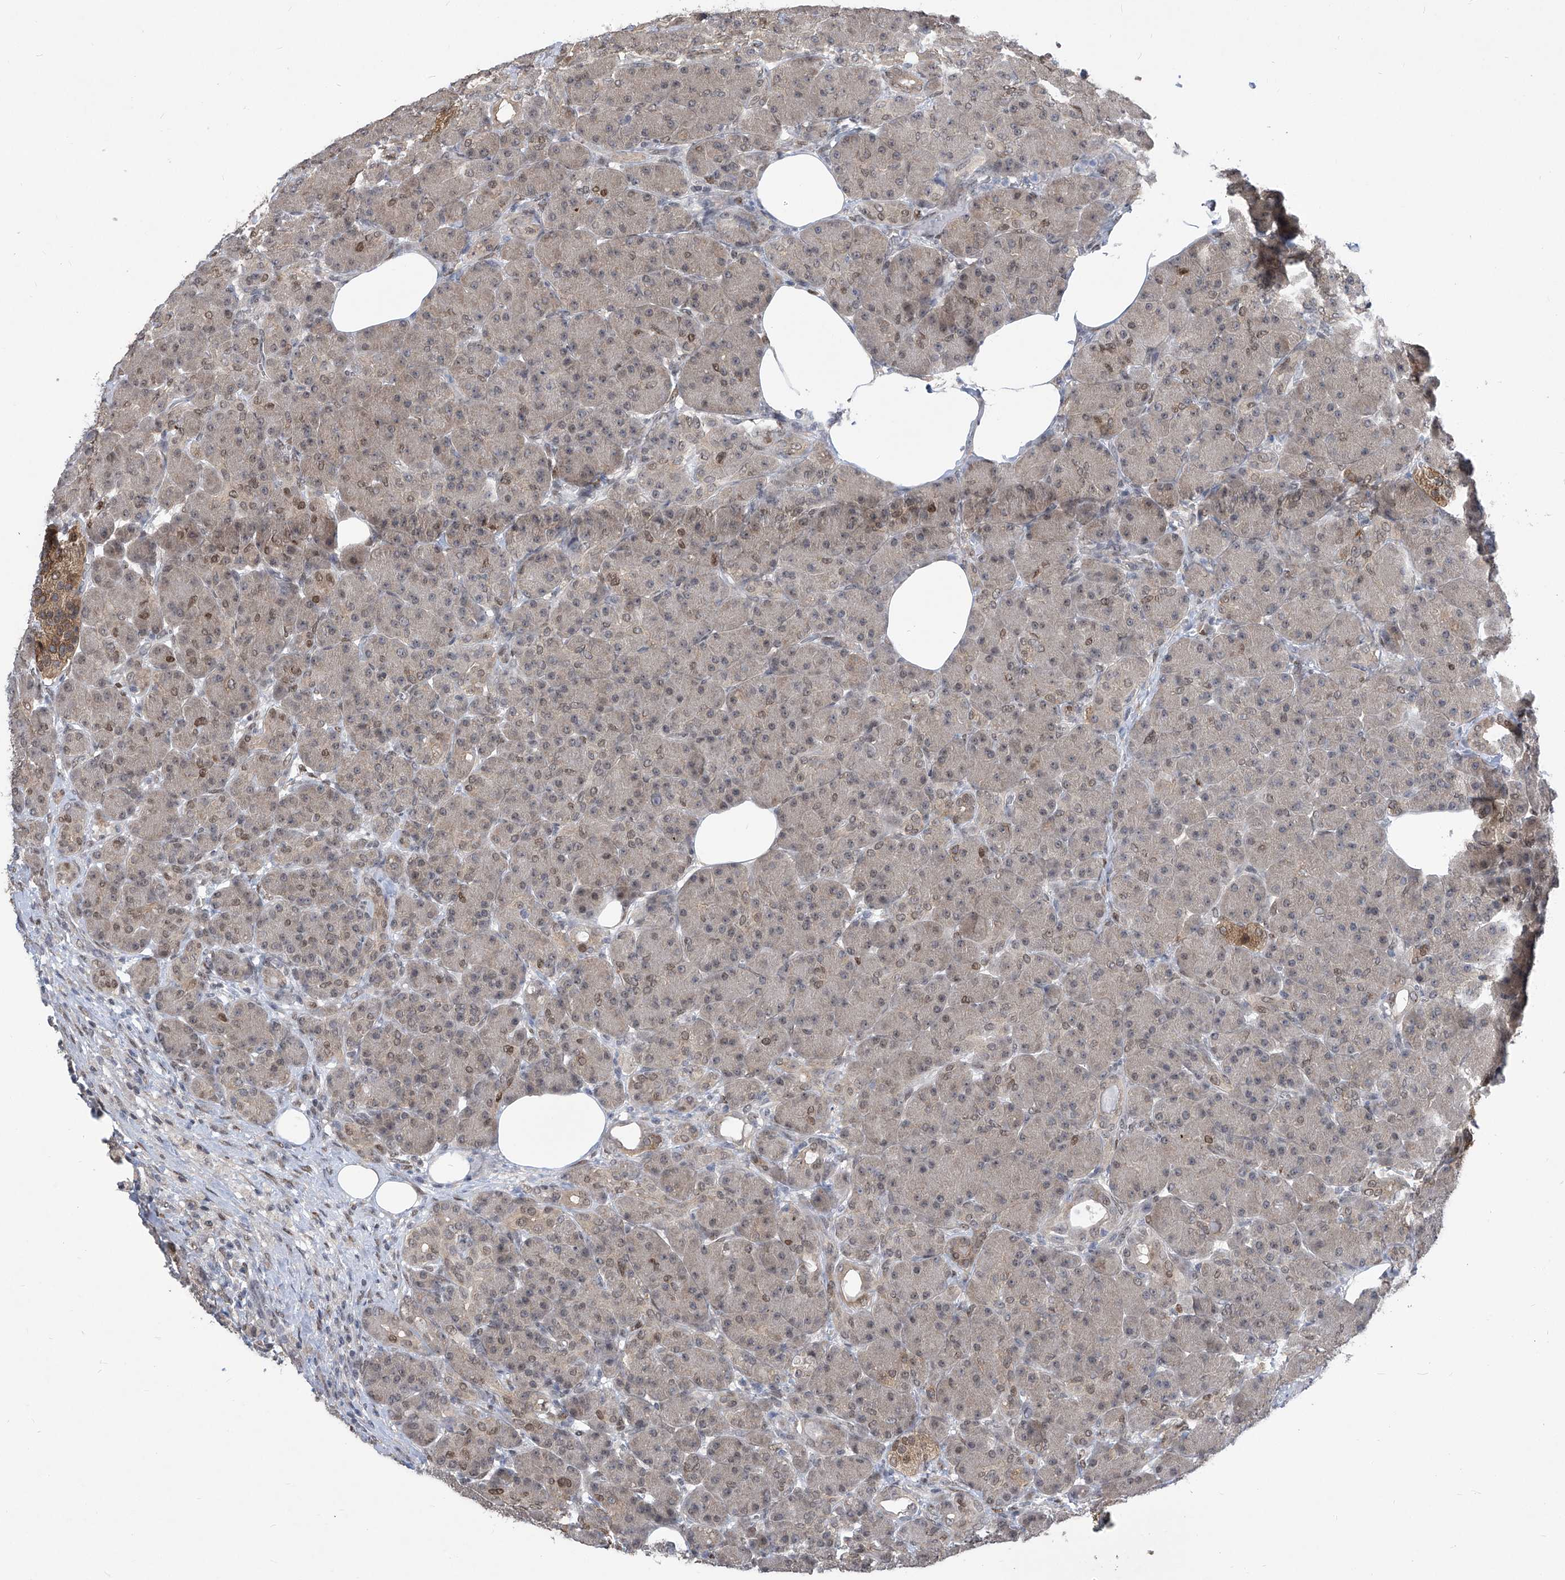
{"staining": {"intensity": "moderate", "quantity": "<25%", "location": "cytoplasmic/membranous"}, "tissue": "pancreas", "cell_type": "Exocrine glandular cells", "image_type": "normal", "snomed": [{"axis": "morphology", "description": "Normal tissue, NOS"}, {"axis": "topography", "description": "Pancreas"}], "caption": "High-power microscopy captured an IHC photomicrograph of unremarkable pancreas, revealing moderate cytoplasmic/membranous positivity in about <25% of exocrine glandular cells. (DAB IHC with brightfield microscopy, high magnification).", "gene": "CETN1", "patient": {"sex": "male", "age": 63}}